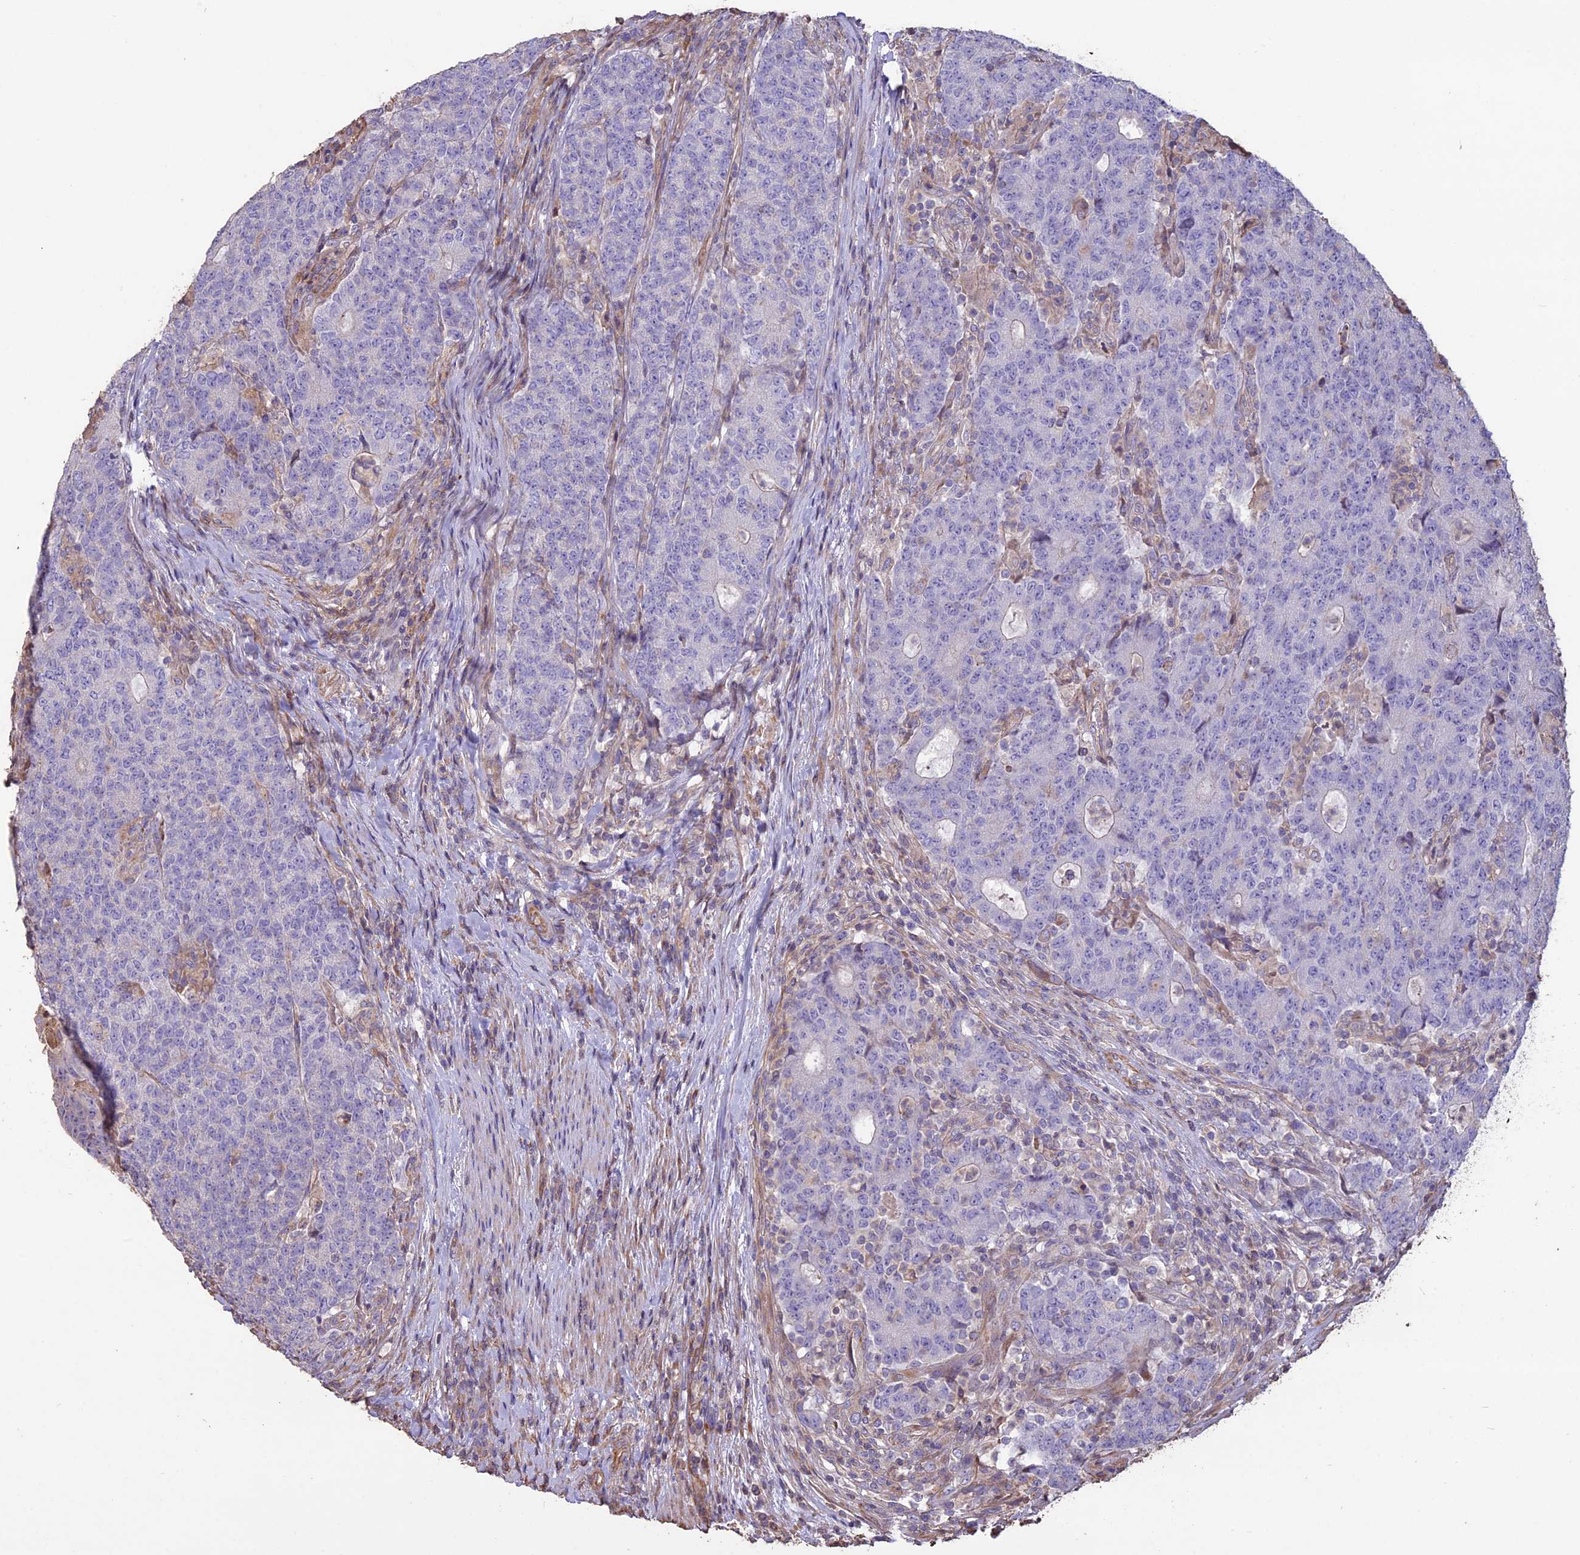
{"staining": {"intensity": "negative", "quantity": "none", "location": "none"}, "tissue": "colorectal cancer", "cell_type": "Tumor cells", "image_type": "cancer", "snomed": [{"axis": "morphology", "description": "Adenocarcinoma, NOS"}, {"axis": "topography", "description": "Colon"}], "caption": "Colorectal cancer was stained to show a protein in brown. There is no significant positivity in tumor cells.", "gene": "CCDC148", "patient": {"sex": "female", "age": 75}}